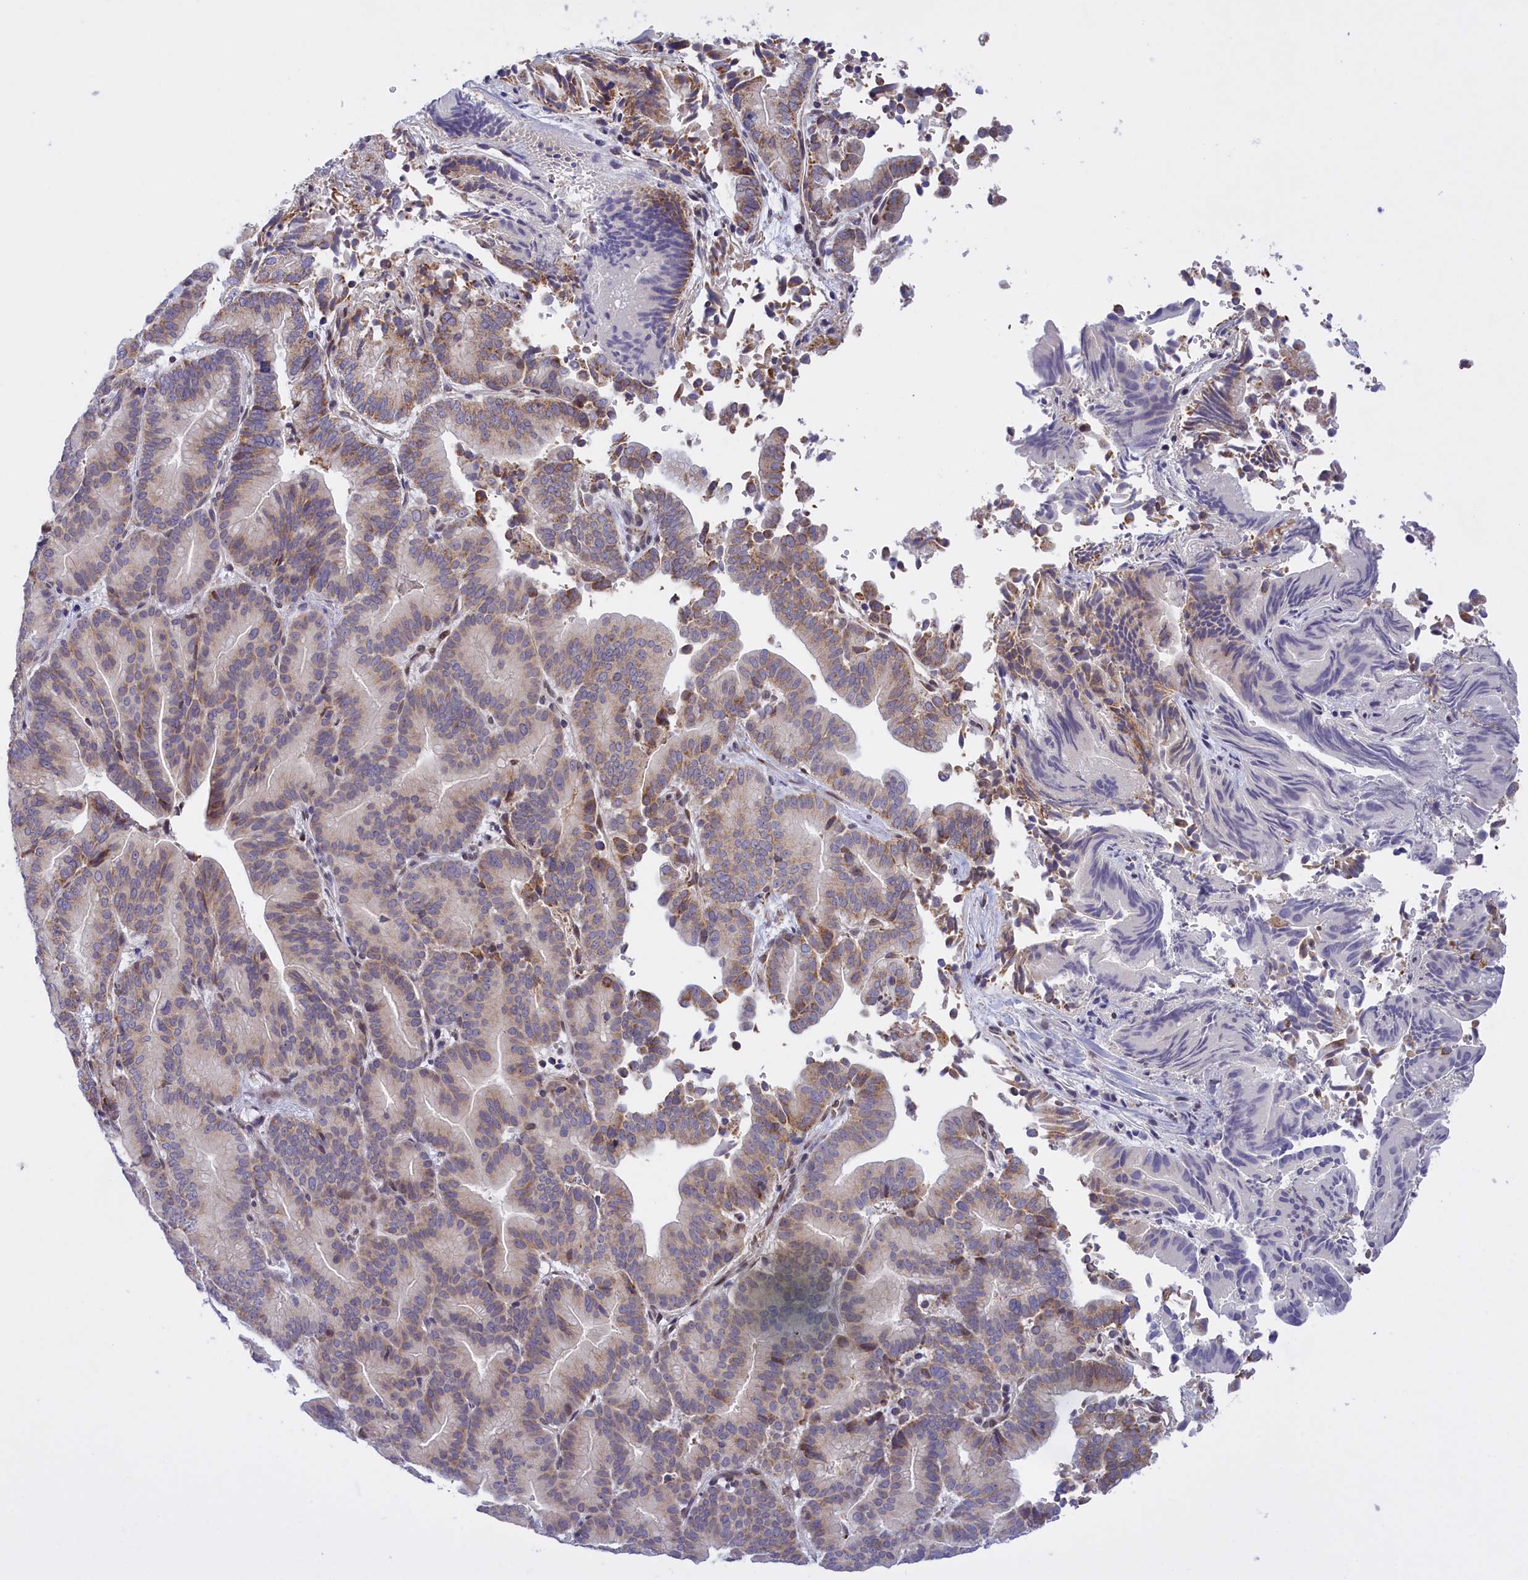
{"staining": {"intensity": "weak", "quantity": ">75%", "location": "cytoplasmic/membranous"}, "tissue": "liver cancer", "cell_type": "Tumor cells", "image_type": "cancer", "snomed": [{"axis": "morphology", "description": "Cholangiocarcinoma"}, {"axis": "topography", "description": "Liver"}], "caption": "A micrograph showing weak cytoplasmic/membranous staining in approximately >75% of tumor cells in liver cholangiocarcinoma, as visualized by brown immunohistochemical staining.", "gene": "FAM149B1", "patient": {"sex": "female", "age": 75}}